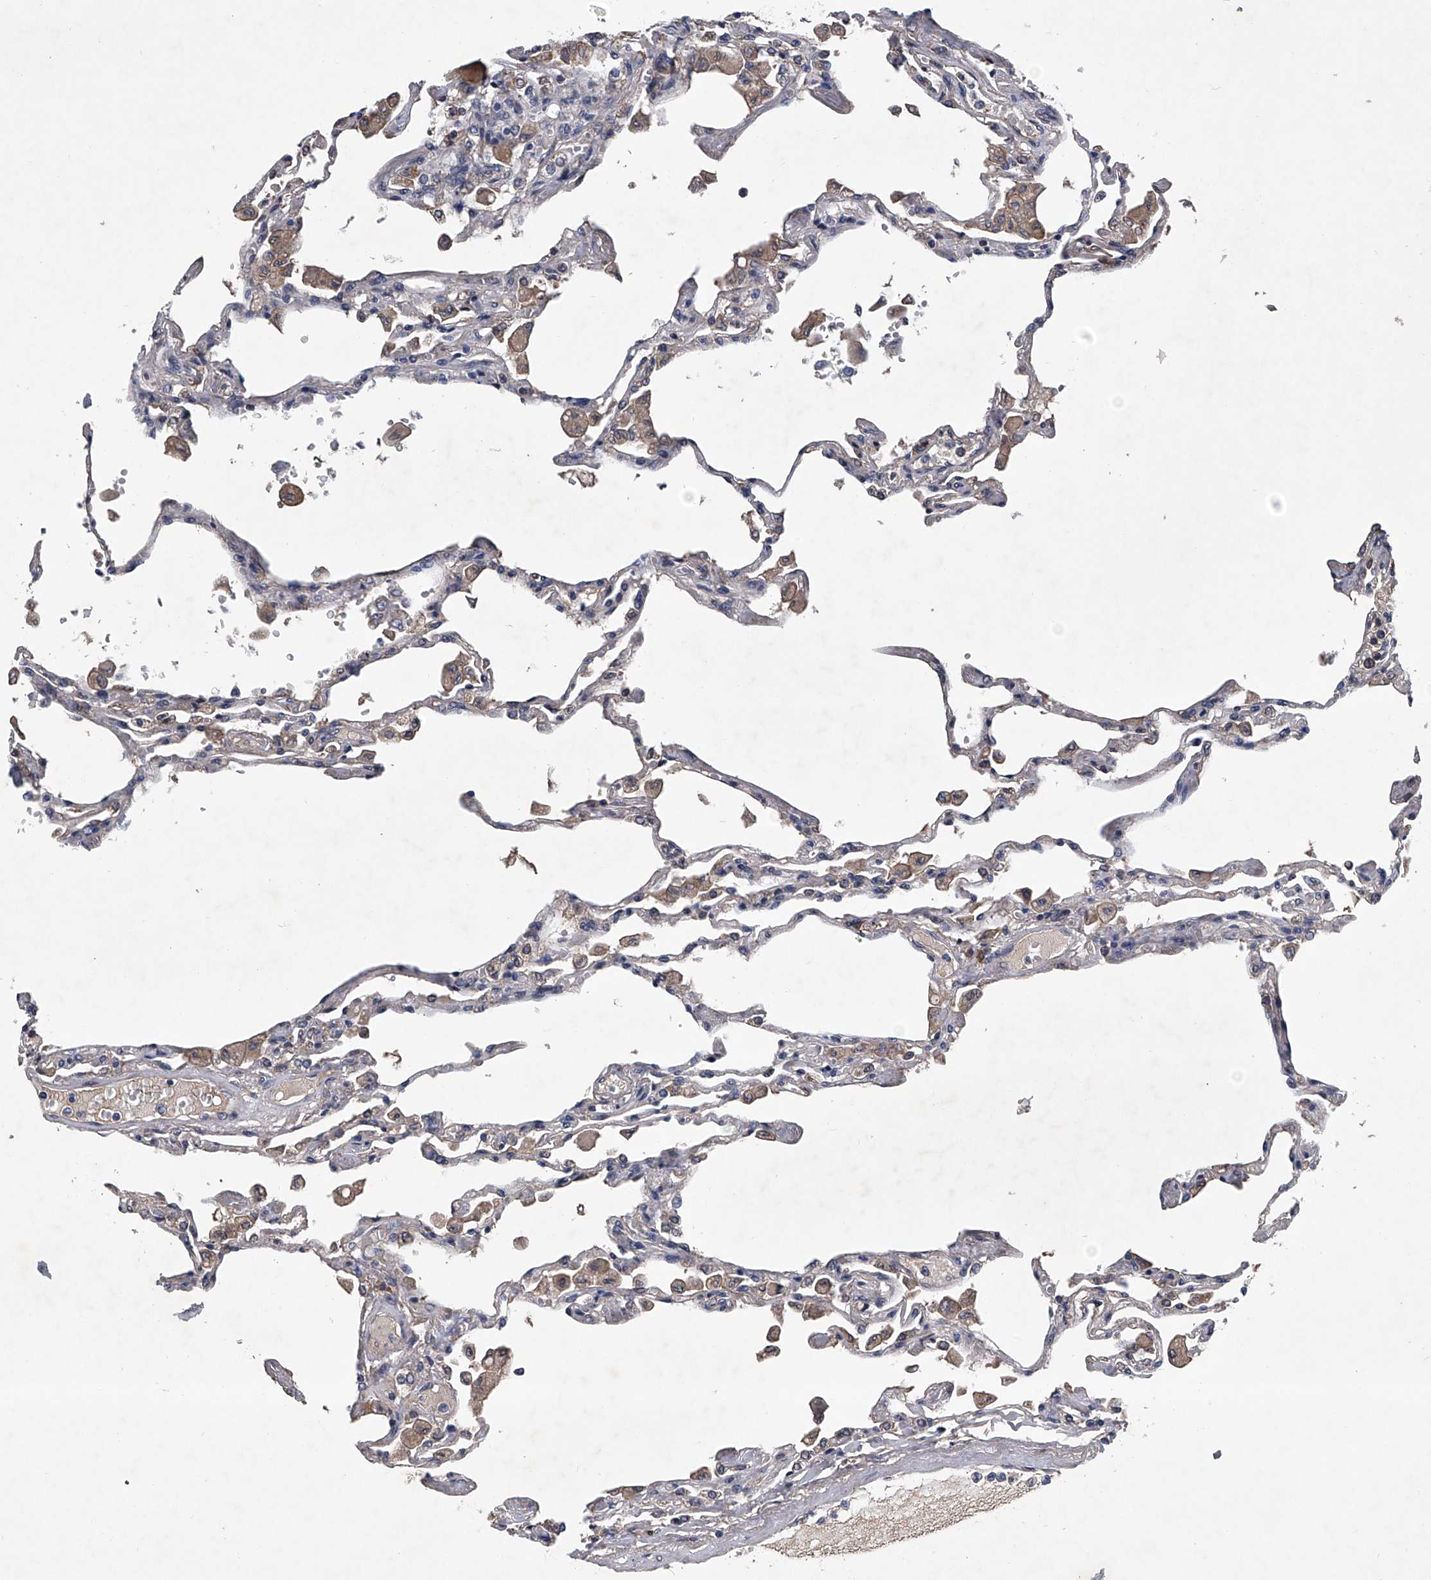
{"staining": {"intensity": "negative", "quantity": "none", "location": "none"}, "tissue": "lung", "cell_type": "Alveolar cells", "image_type": "normal", "snomed": [{"axis": "morphology", "description": "Normal tissue, NOS"}, {"axis": "topography", "description": "Bronchus"}, {"axis": "topography", "description": "Lung"}], "caption": "Photomicrograph shows no significant protein positivity in alveolar cells of normal lung.", "gene": "ABCG1", "patient": {"sex": "female", "age": 49}}